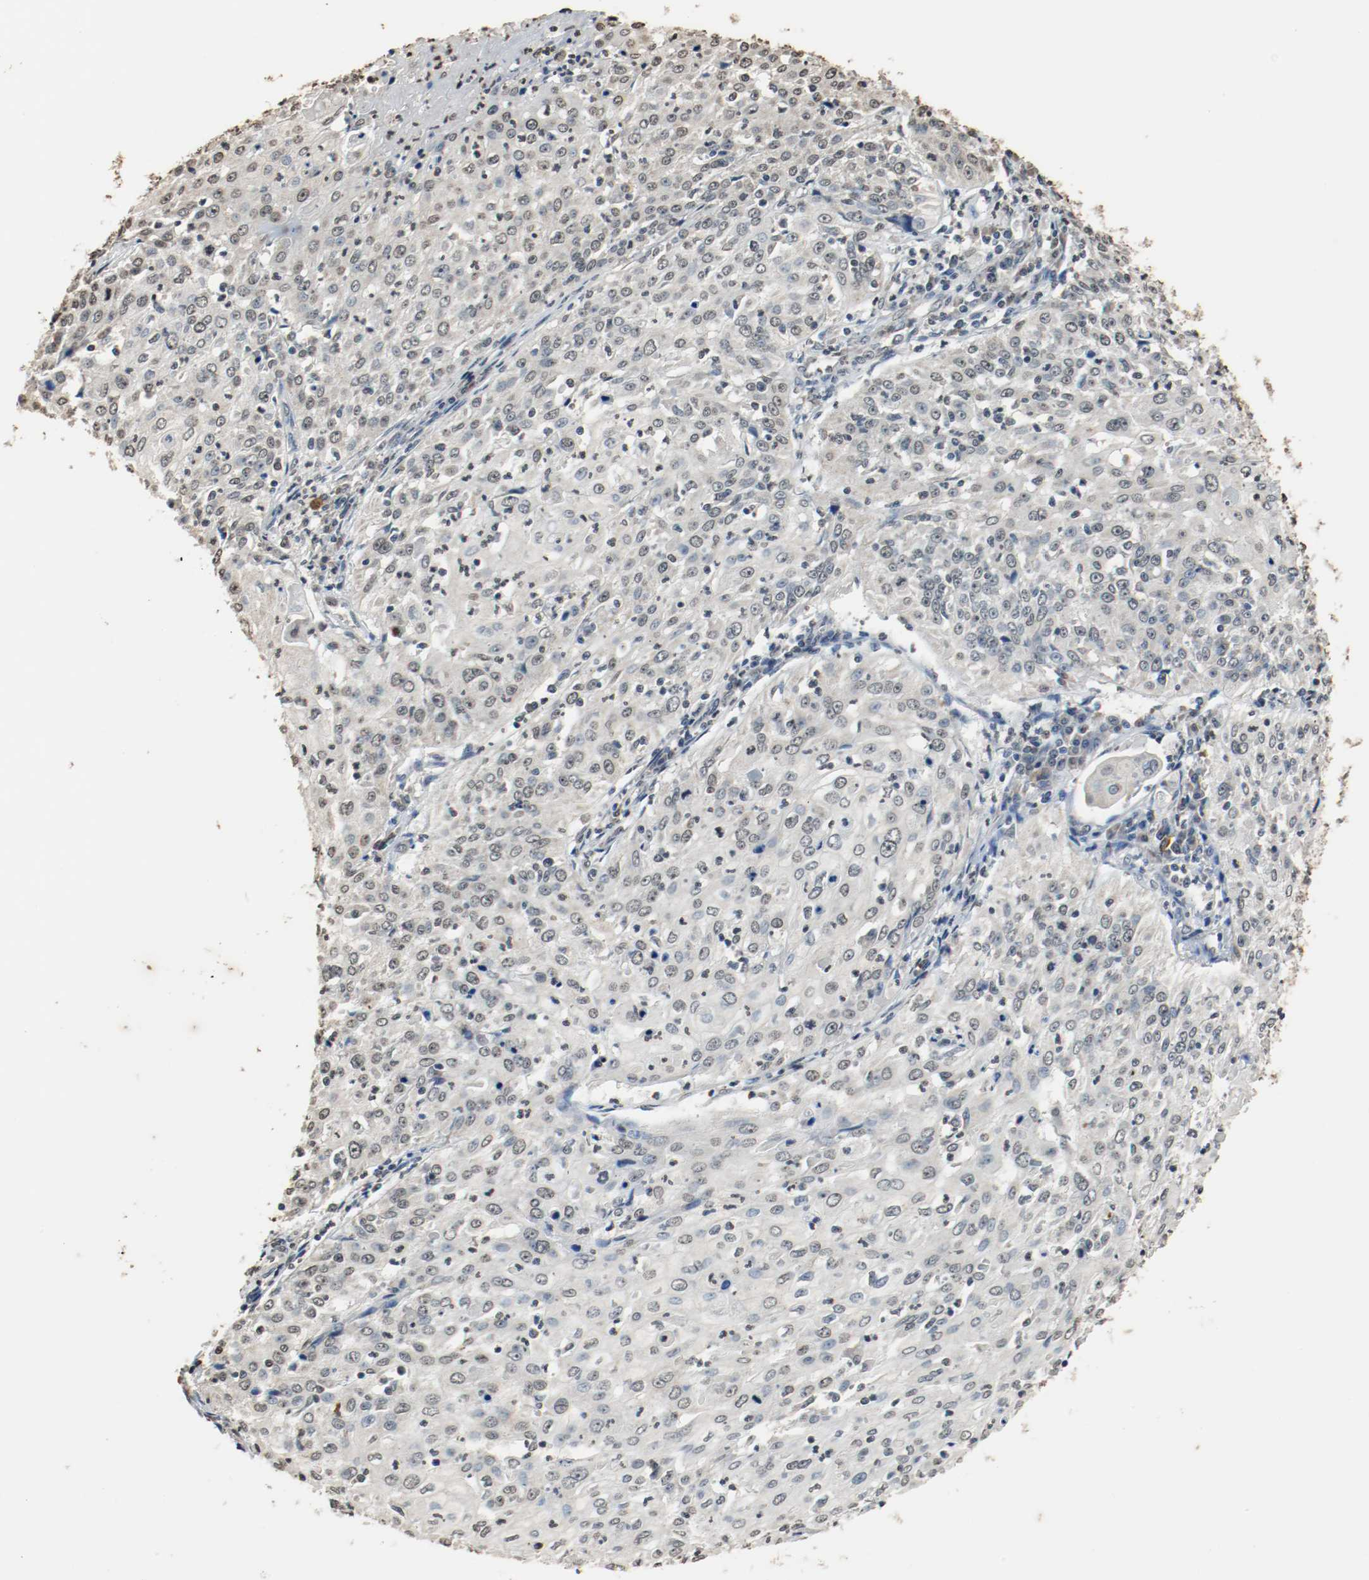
{"staining": {"intensity": "negative", "quantity": "none", "location": "none"}, "tissue": "cervical cancer", "cell_type": "Tumor cells", "image_type": "cancer", "snomed": [{"axis": "morphology", "description": "Squamous cell carcinoma, NOS"}, {"axis": "topography", "description": "Cervix"}], "caption": "This is a photomicrograph of immunohistochemistry staining of cervical cancer (squamous cell carcinoma), which shows no staining in tumor cells.", "gene": "RTN4", "patient": {"sex": "female", "age": 39}}